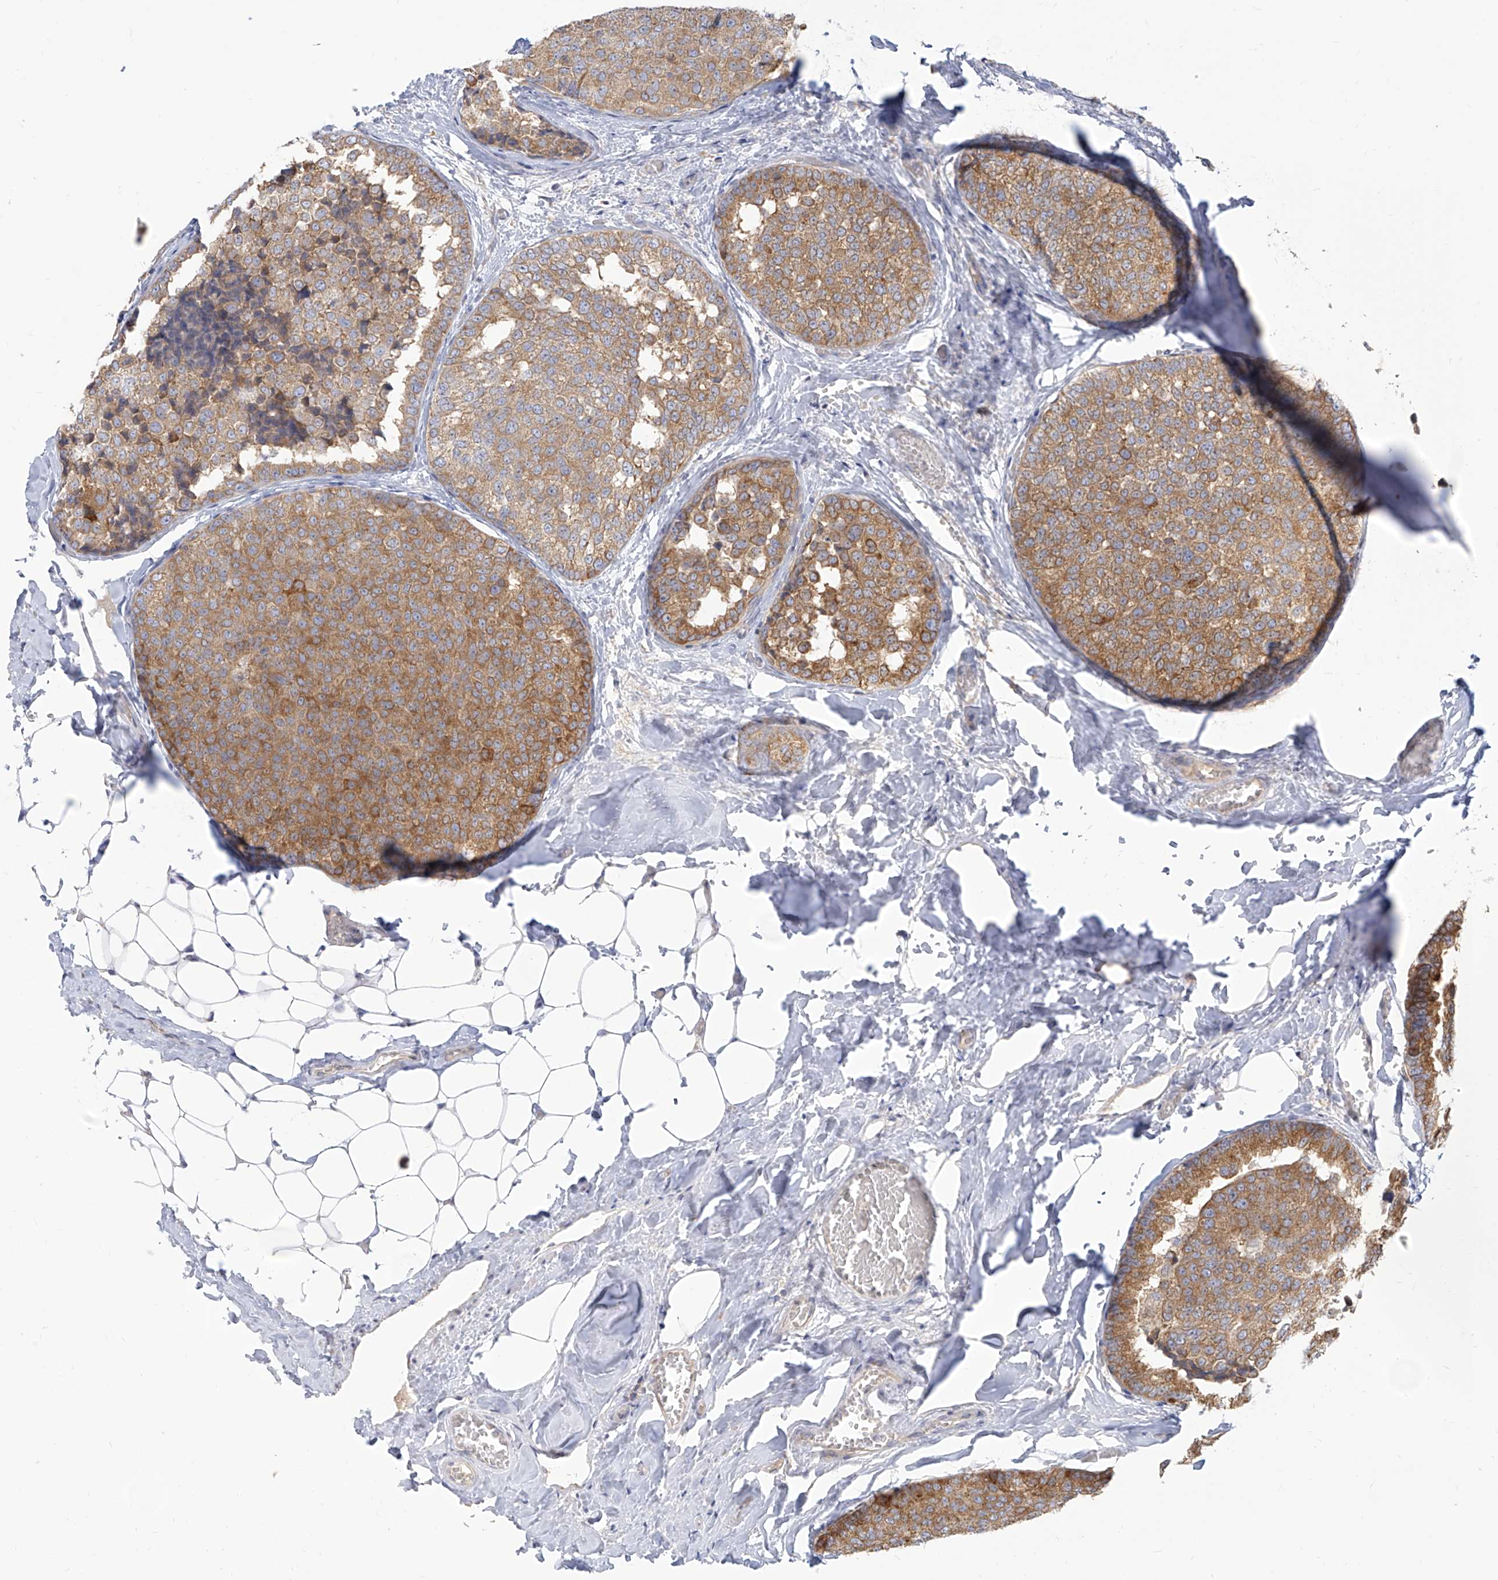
{"staining": {"intensity": "moderate", "quantity": ">75%", "location": "cytoplasmic/membranous"}, "tissue": "breast cancer", "cell_type": "Tumor cells", "image_type": "cancer", "snomed": [{"axis": "morphology", "description": "Normal tissue, NOS"}, {"axis": "morphology", "description": "Duct carcinoma"}, {"axis": "topography", "description": "Breast"}], "caption": "Protein staining by immunohistochemistry displays moderate cytoplasmic/membranous positivity in about >75% of tumor cells in breast cancer (infiltrating ductal carcinoma). The staining is performed using DAB (3,3'-diaminobenzidine) brown chromogen to label protein expression. The nuclei are counter-stained blue using hematoxylin.", "gene": "FAM83B", "patient": {"sex": "female", "age": 43}}